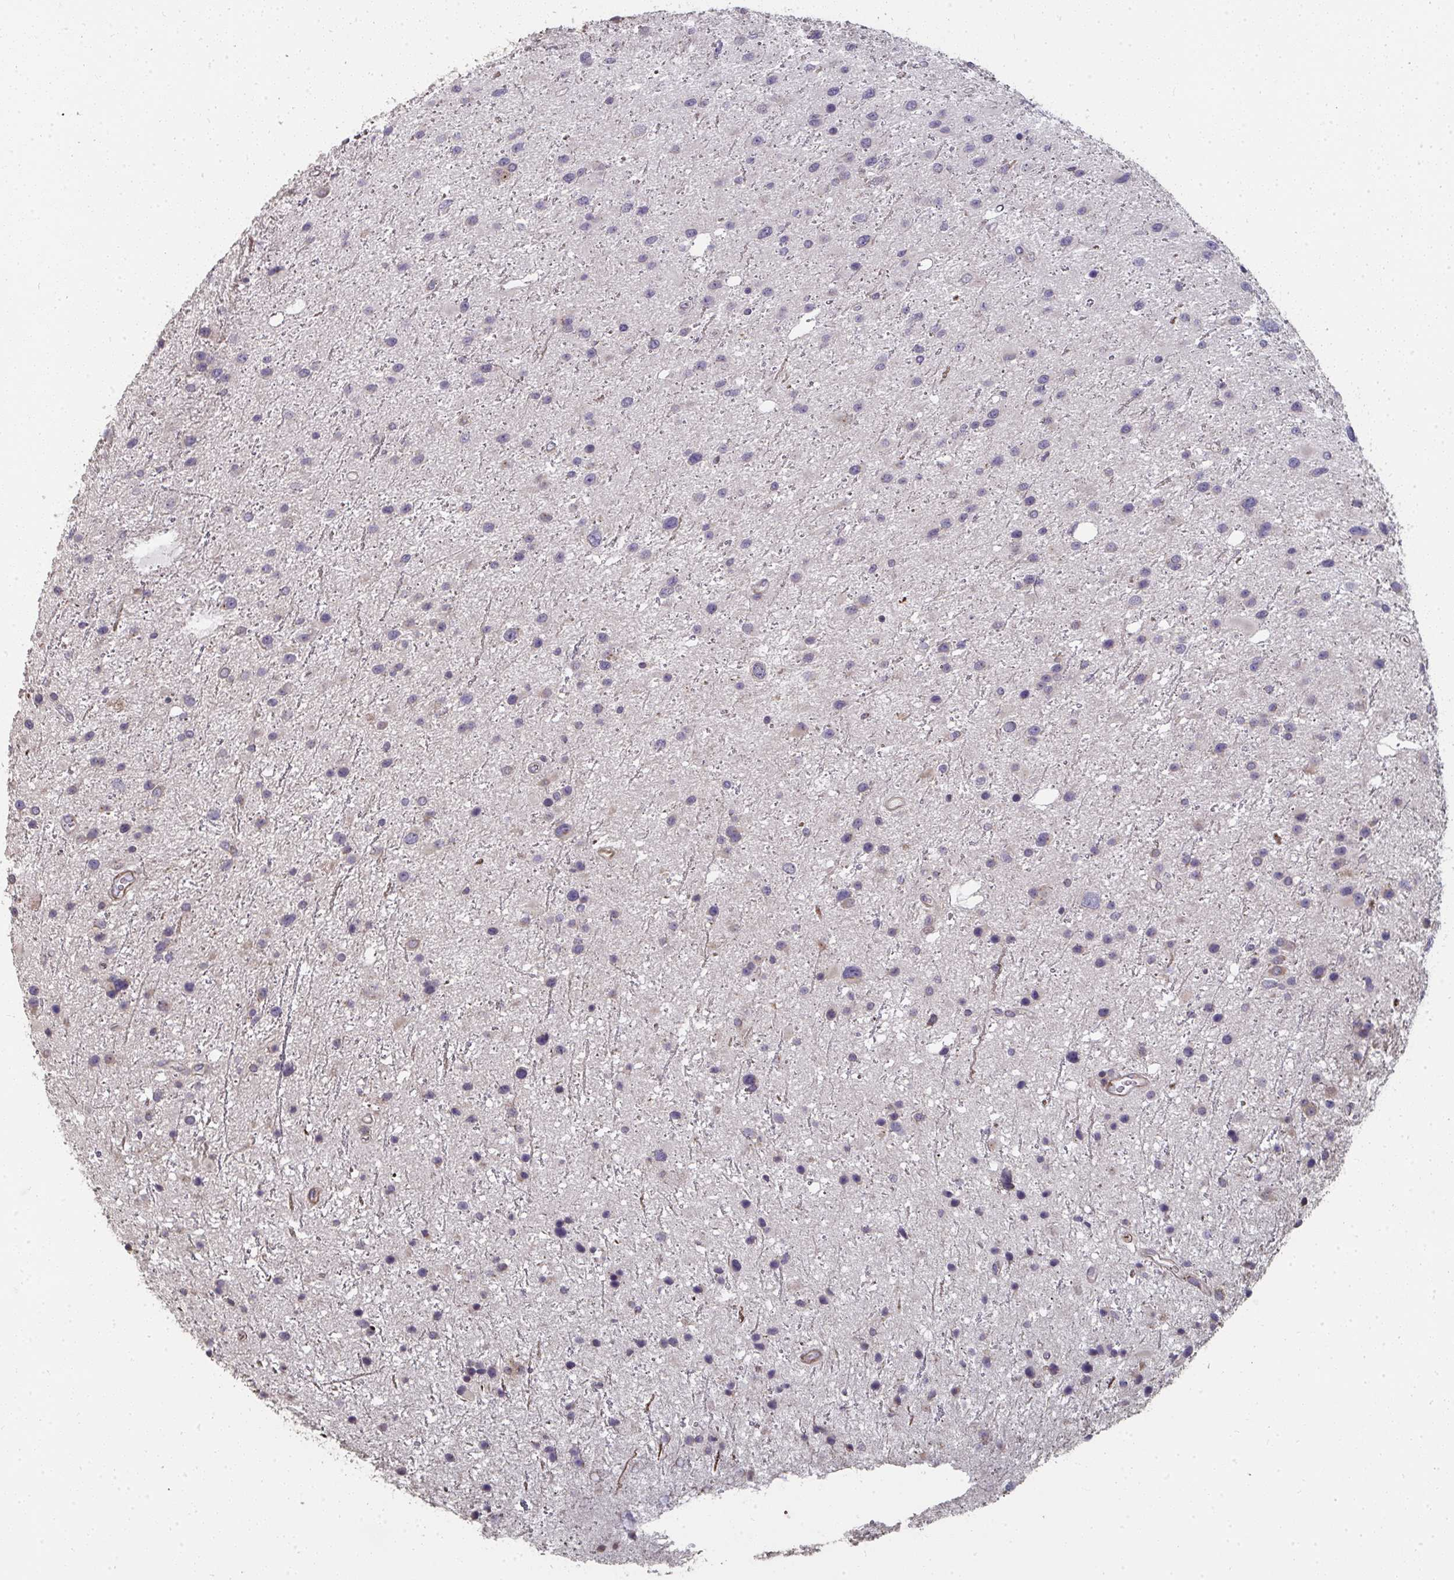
{"staining": {"intensity": "negative", "quantity": "none", "location": "none"}, "tissue": "glioma", "cell_type": "Tumor cells", "image_type": "cancer", "snomed": [{"axis": "morphology", "description": "Glioma, malignant, Low grade"}, {"axis": "topography", "description": "Brain"}], "caption": "There is no significant staining in tumor cells of glioma.", "gene": "ZFYVE28", "patient": {"sex": "female", "age": 32}}